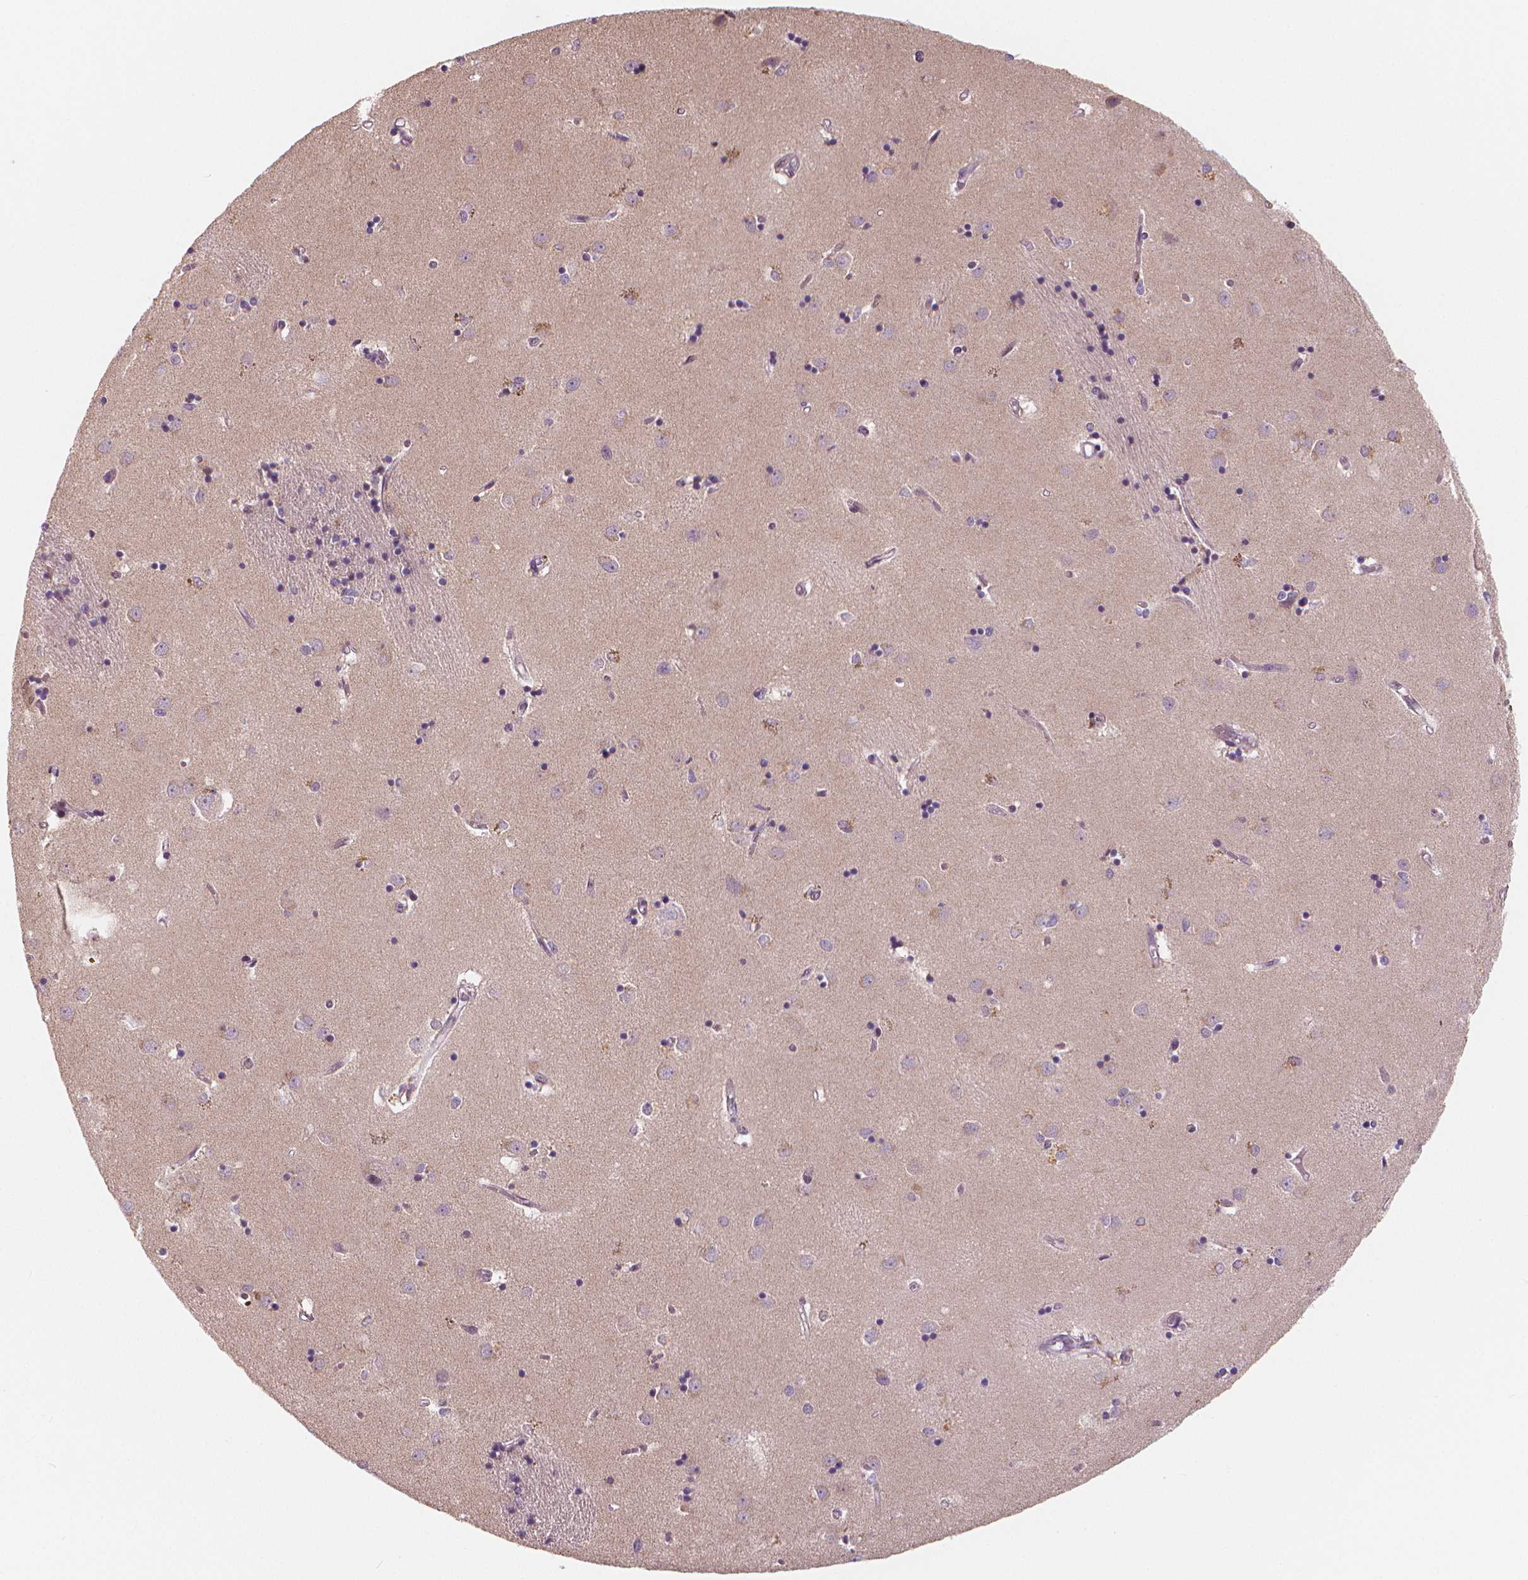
{"staining": {"intensity": "negative", "quantity": "none", "location": "none"}, "tissue": "caudate", "cell_type": "Glial cells", "image_type": "normal", "snomed": [{"axis": "morphology", "description": "Normal tissue, NOS"}, {"axis": "topography", "description": "Lateral ventricle wall"}], "caption": "This is an immunohistochemistry (IHC) photomicrograph of unremarkable human caudate. There is no positivity in glial cells.", "gene": "RNASE7", "patient": {"sex": "male", "age": 54}}